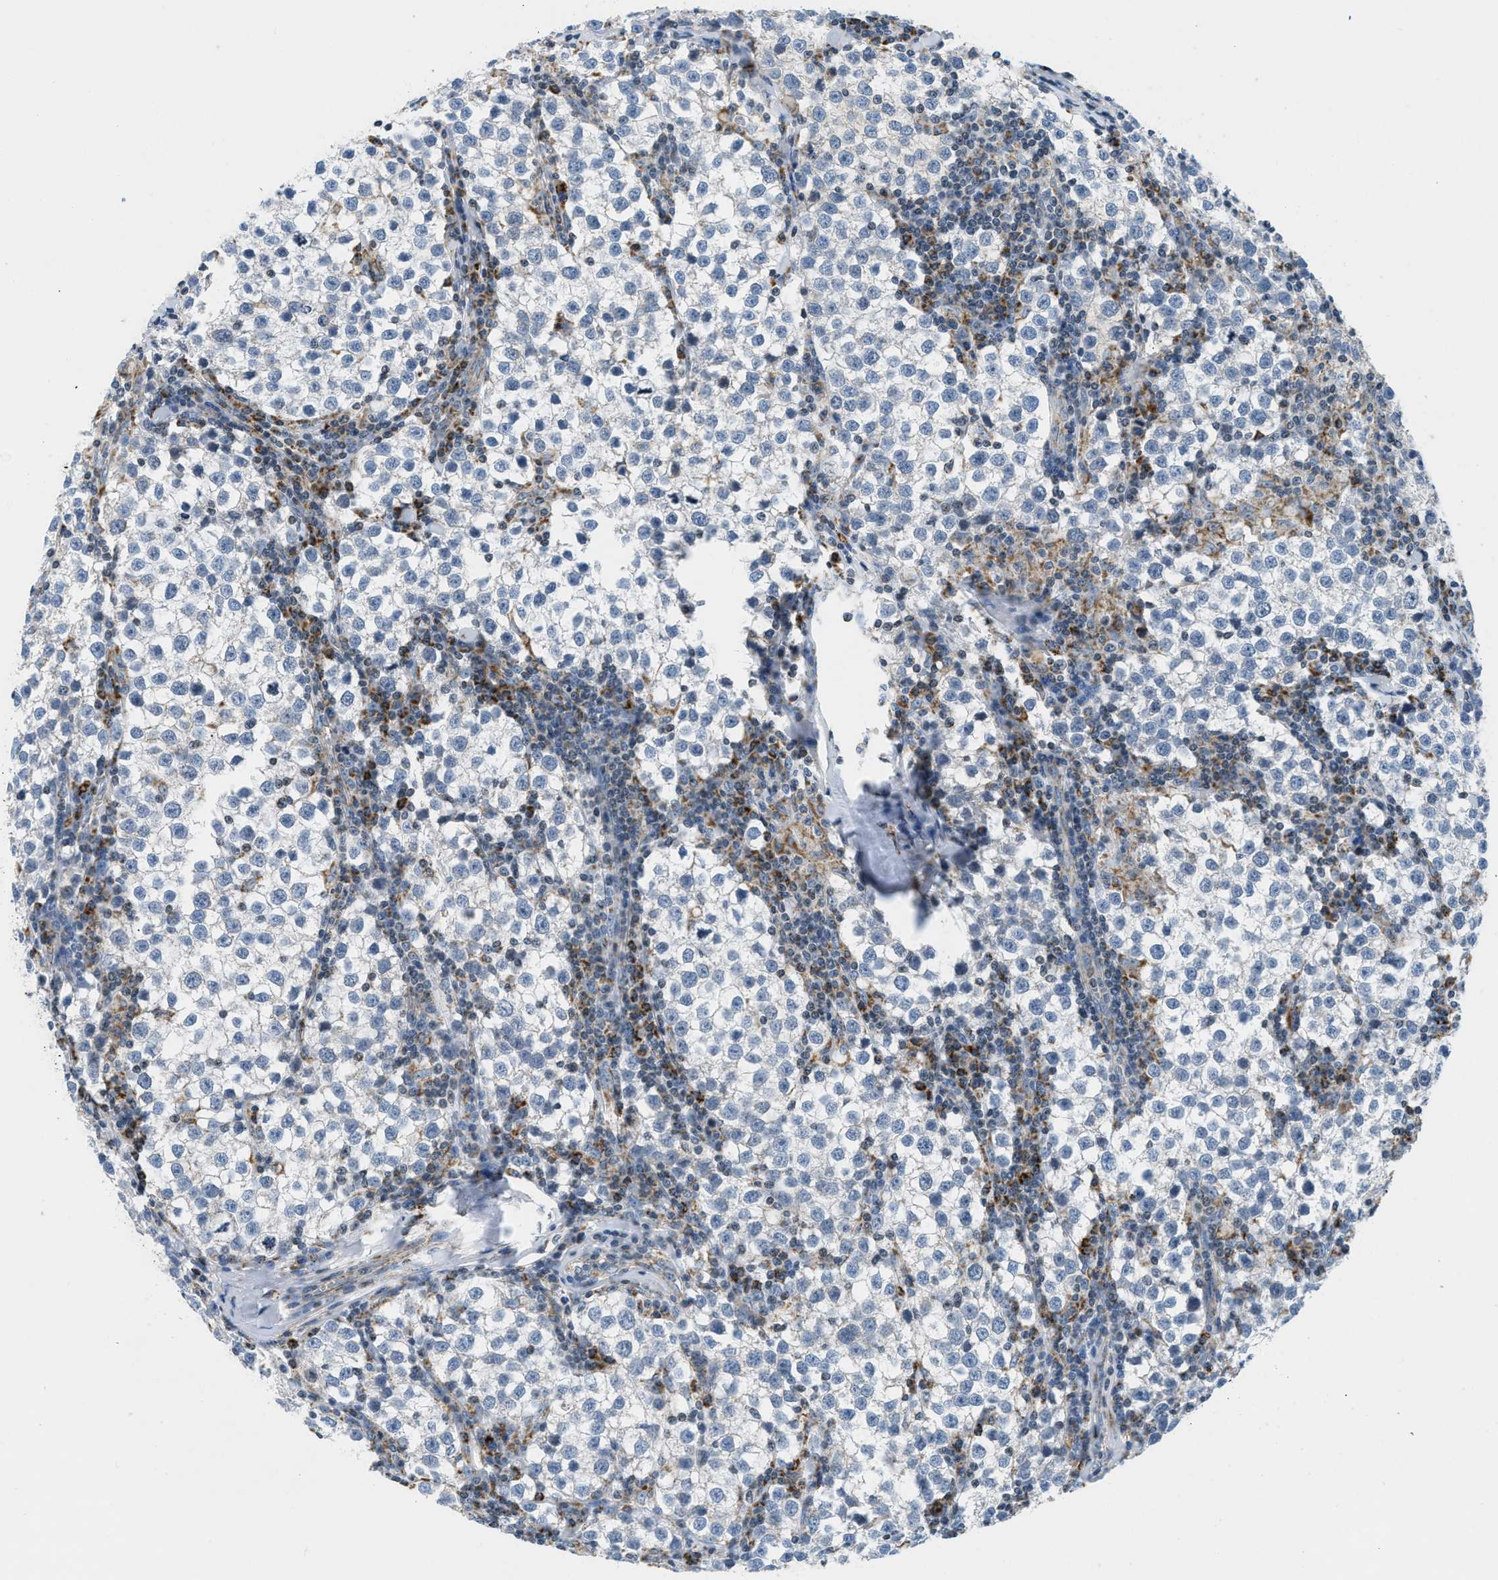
{"staining": {"intensity": "negative", "quantity": "none", "location": "none"}, "tissue": "testis cancer", "cell_type": "Tumor cells", "image_type": "cancer", "snomed": [{"axis": "morphology", "description": "Seminoma, NOS"}, {"axis": "morphology", "description": "Carcinoma, Embryonal, NOS"}, {"axis": "topography", "description": "Testis"}], "caption": "Immunohistochemical staining of human testis cancer exhibits no significant staining in tumor cells.", "gene": "ACADVL", "patient": {"sex": "male", "age": 36}}